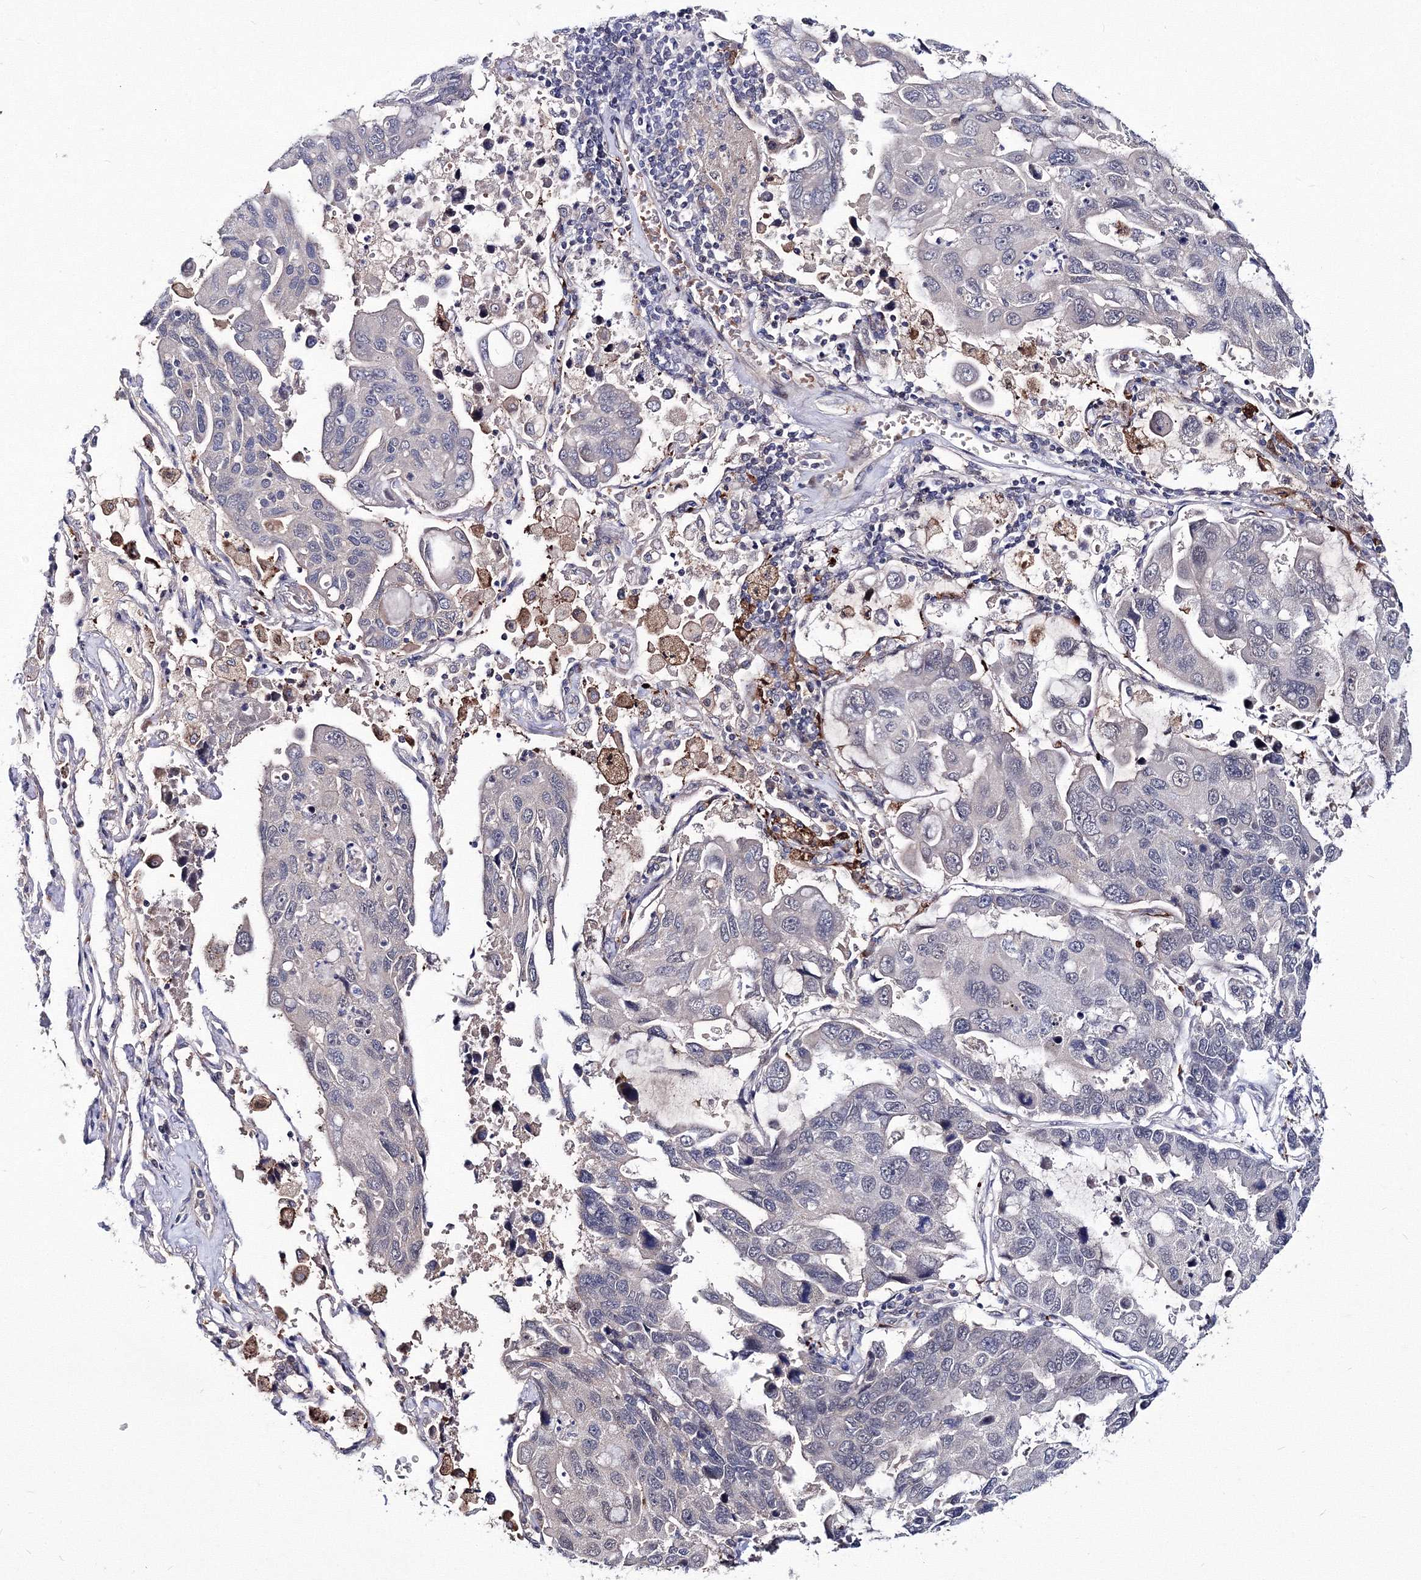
{"staining": {"intensity": "negative", "quantity": "none", "location": "none"}, "tissue": "lung cancer", "cell_type": "Tumor cells", "image_type": "cancer", "snomed": [{"axis": "morphology", "description": "Adenocarcinoma, NOS"}, {"axis": "topography", "description": "Lung"}], "caption": "This is a photomicrograph of IHC staining of lung cancer, which shows no expression in tumor cells.", "gene": "C11orf52", "patient": {"sex": "male", "age": 64}}